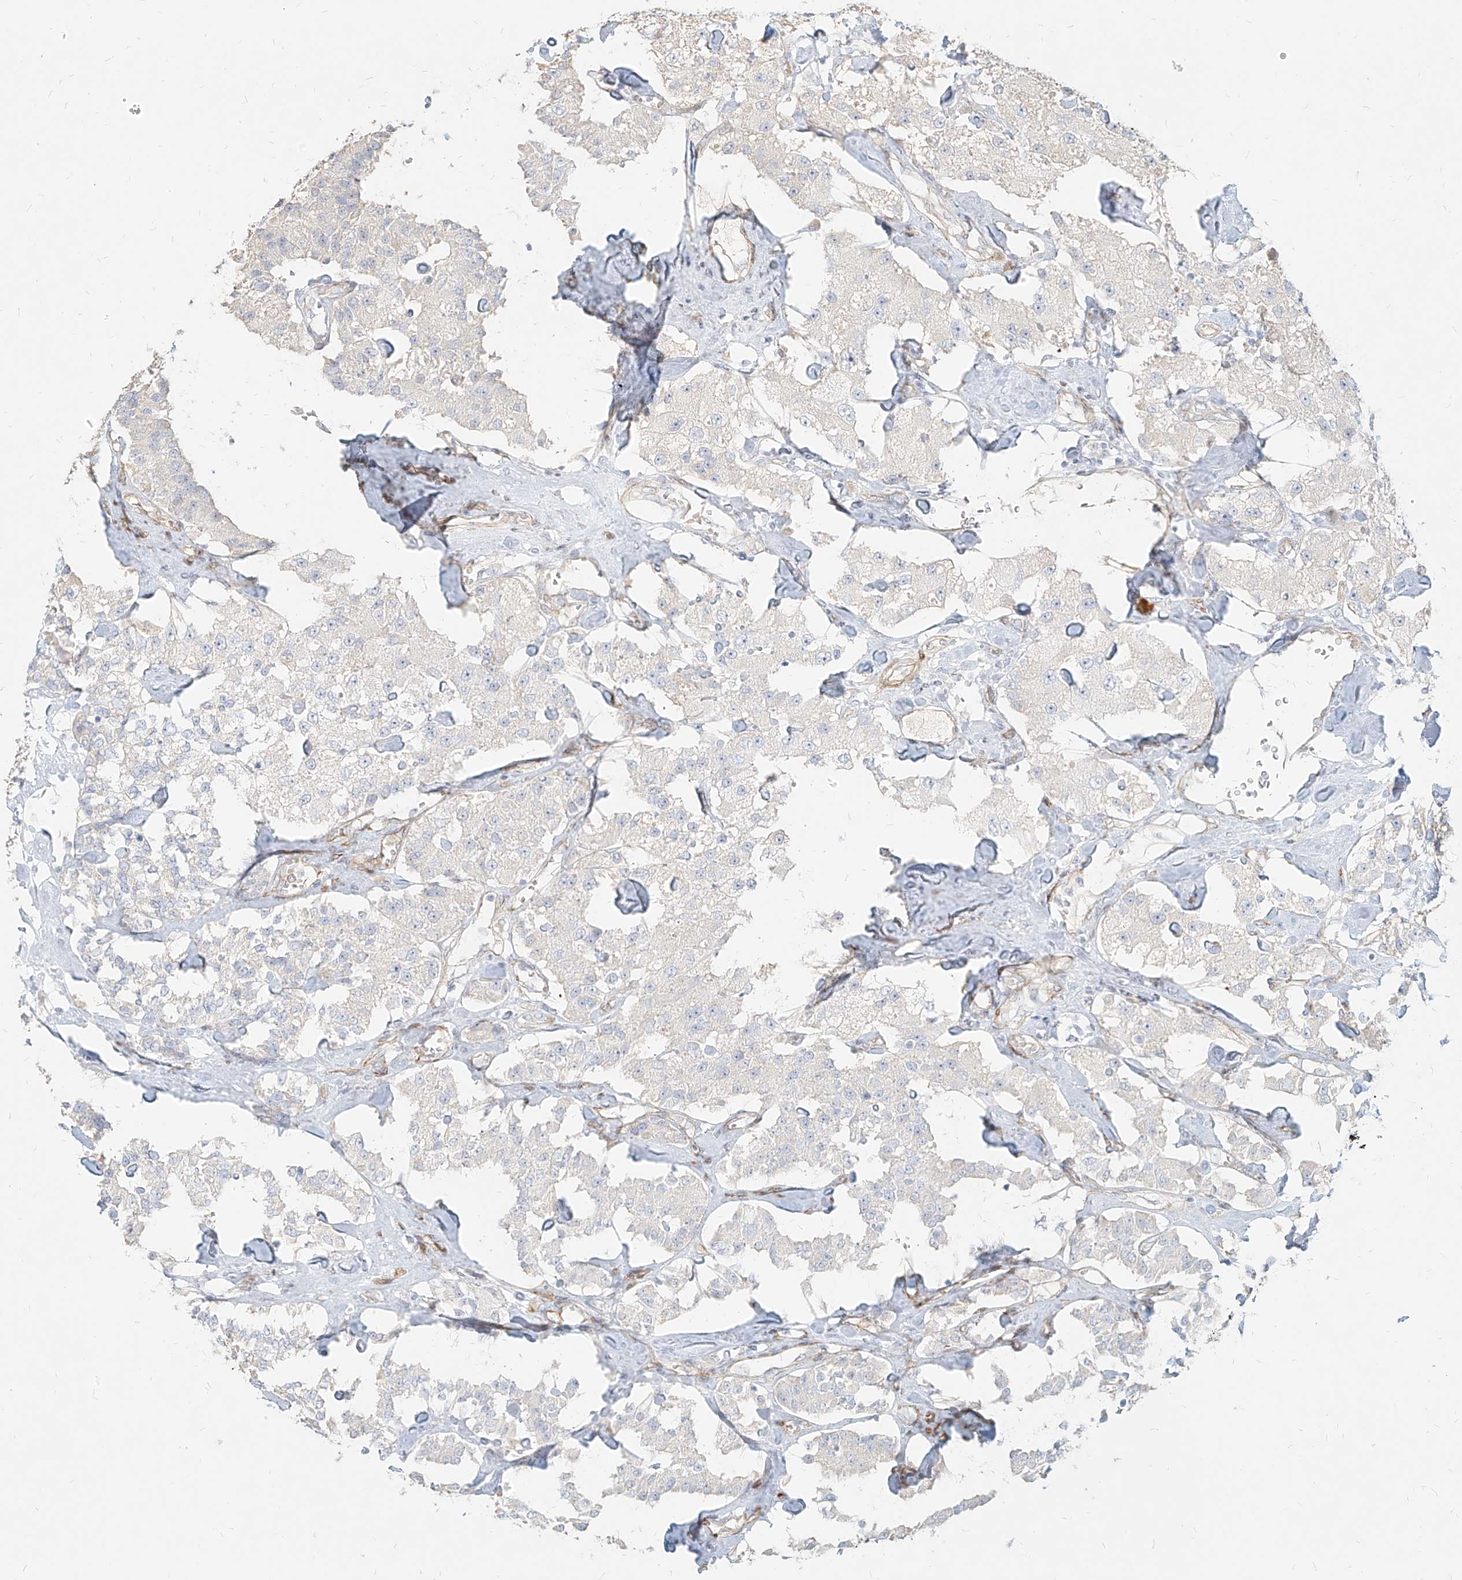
{"staining": {"intensity": "negative", "quantity": "none", "location": "none"}, "tissue": "carcinoid", "cell_type": "Tumor cells", "image_type": "cancer", "snomed": [{"axis": "morphology", "description": "Carcinoid, malignant, NOS"}, {"axis": "topography", "description": "Pancreas"}], "caption": "Protein analysis of malignant carcinoid shows no significant positivity in tumor cells. (DAB IHC with hematoxylin counter stain).", "gene": "ITPKB", "patient": {"sex": "male", "age": 41}}